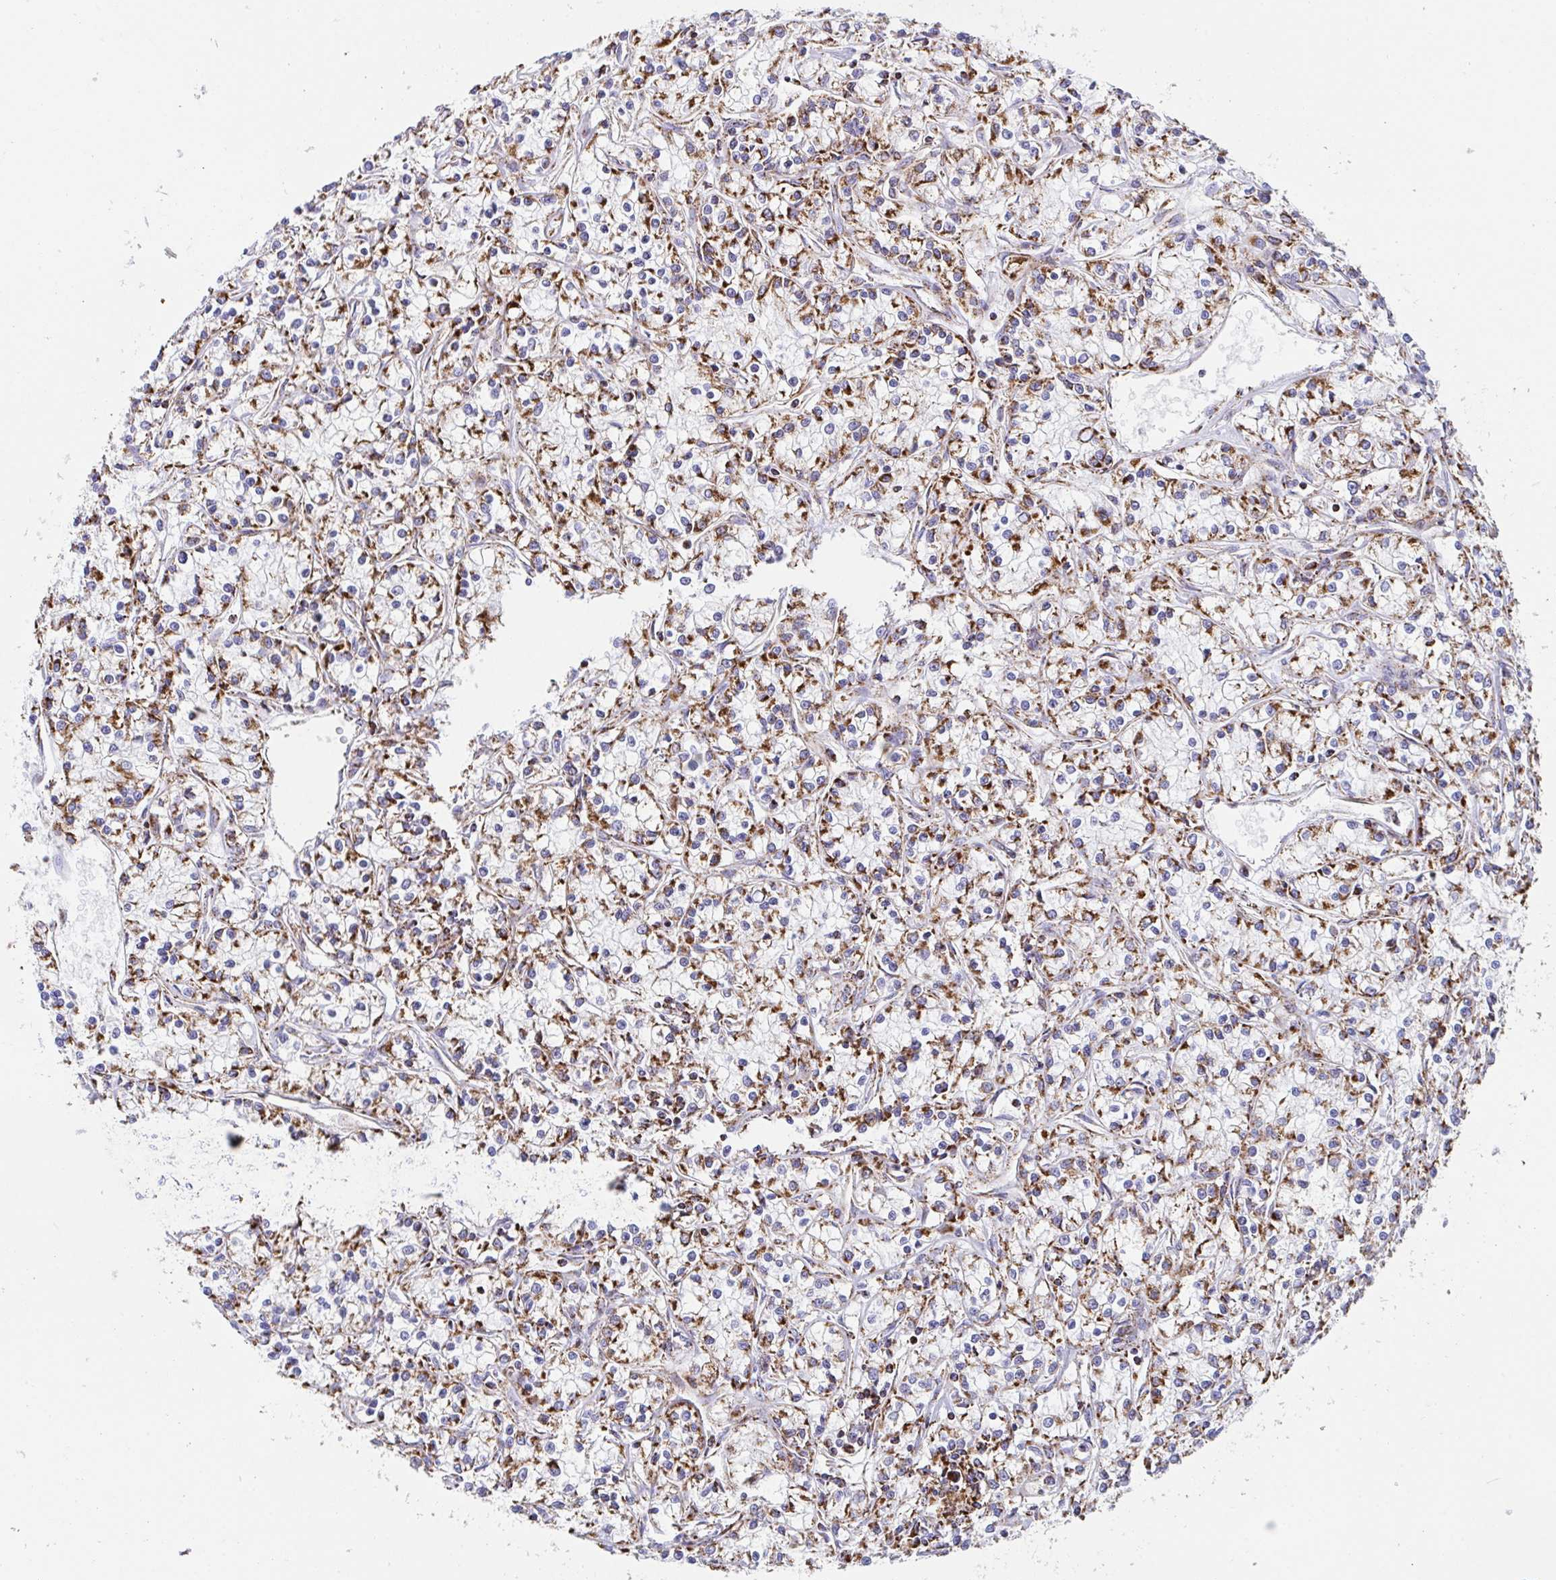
{"staining": {"intensity": "moderate", "quantity": ">75%", "location": "cytoplasmic/membranous"}, "tissue": "renal cancer", "cell_type": "Tumor cells", "image_type": "cancer", "snomed": [{"axis": "morphology", "description": "Adenocarcinoma, NOS"}, {"axis": "topography", "description": "Kidney"}], "caption": "Human renal cancer (adenocarcinoma) stained with a brown dye displays moderate cytoplasmic/membranous positive staining in approximately >75% of tumor cells.", "gene": "ATP5MJ", "patient": {"sex": "female", "age": 59}}